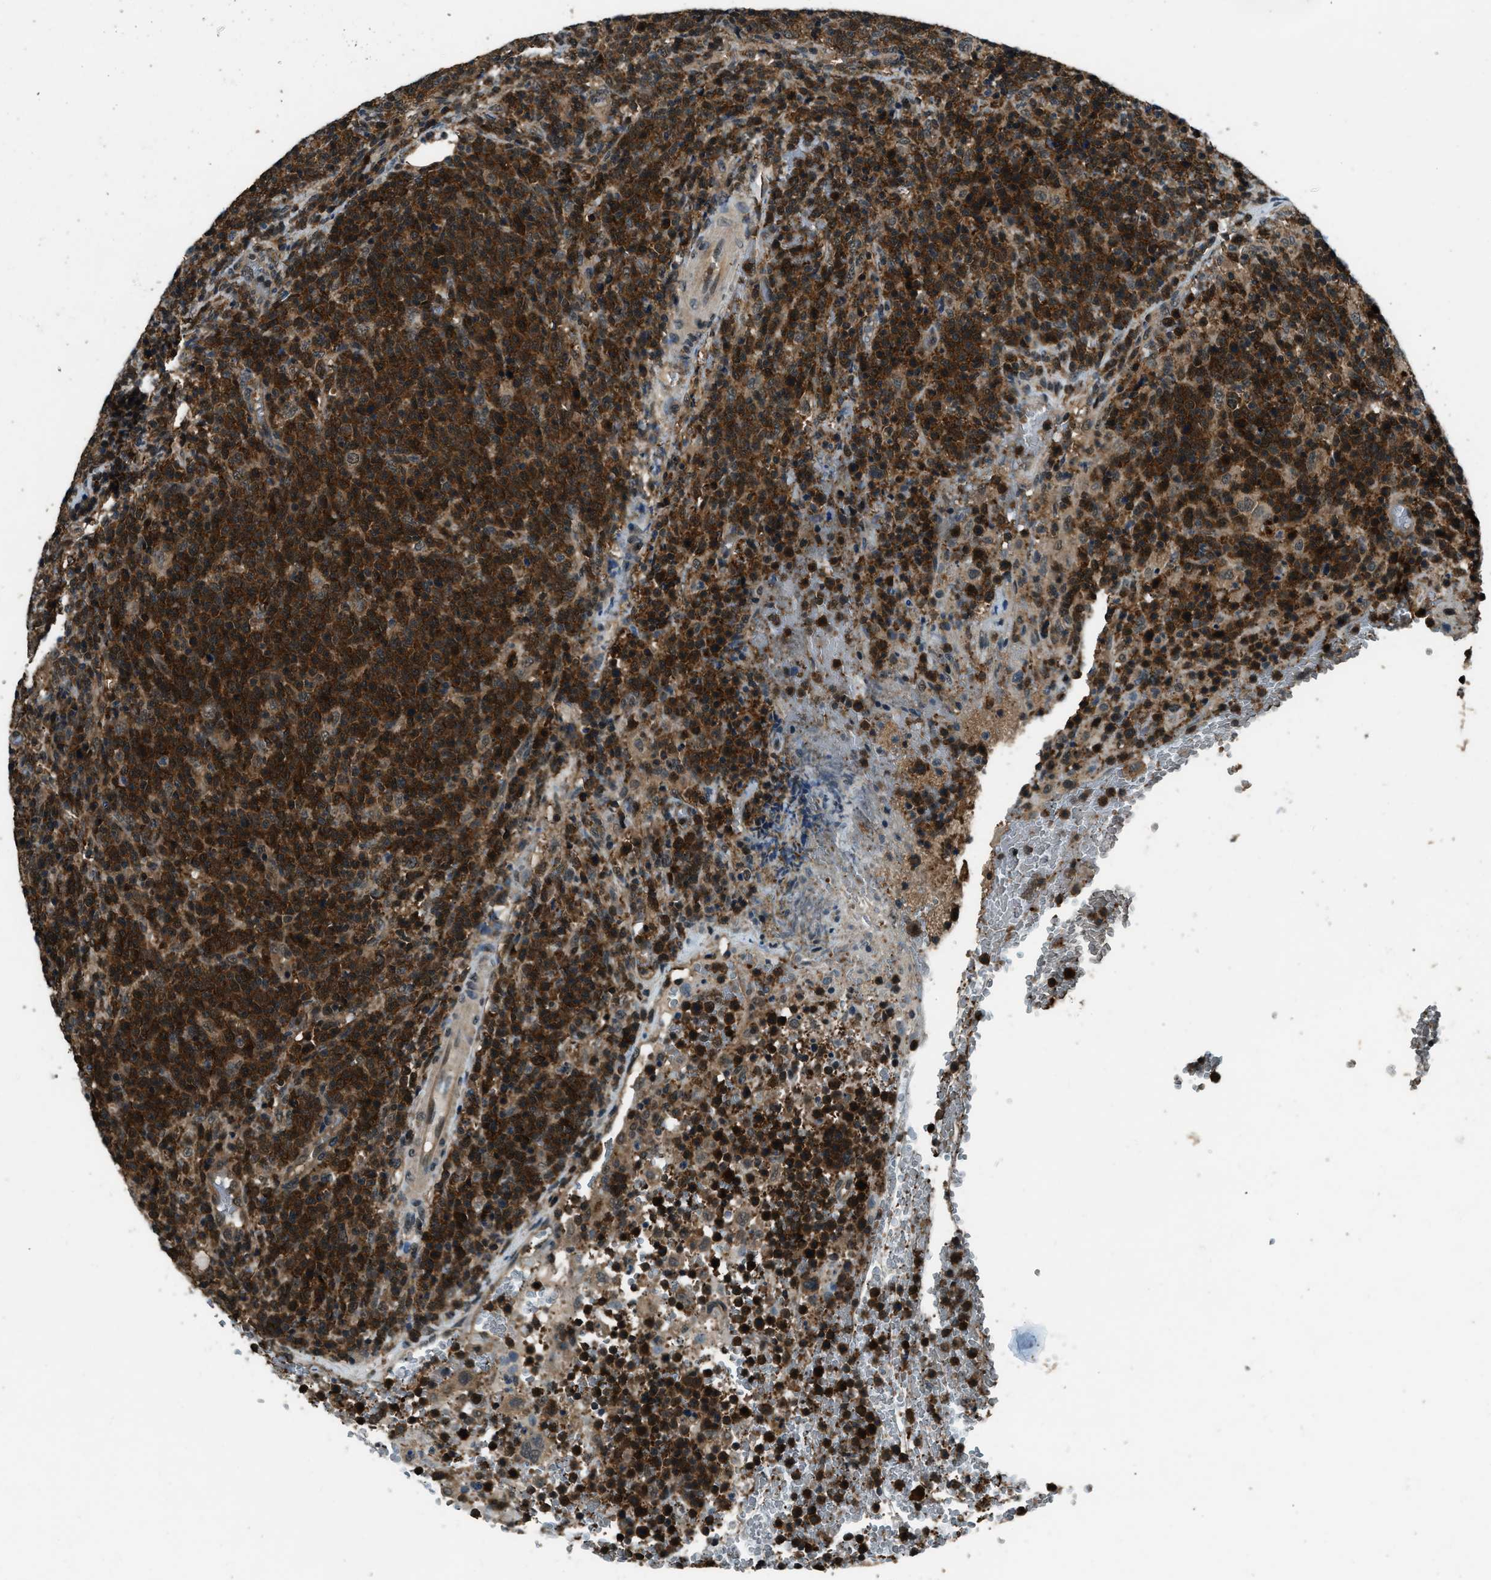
{"staining": {"intensity": "strong", "quantity": ">75%", "location": "cytoplasmic/membranous"}, "tissue": "lymphoma", "cell_type": "Tumor cells", "image_type": "cancer", "snomed": [{"axis": "morphology", "description": "Malignant lymphoma, non-Hodgkin's type, High grade"}, {"axis": "topography", "description": "Lymph node"}], "caption": "Immunohistochemical staining of malignant lymphoma, non-Hodgkin's type (high-grade) demonstrates strong cytoplasmic/membranous protein staining in approximately >75% of tumor cells.", "gene": "NUDCD3", "patient": {"sex": "male", "age": 61}}